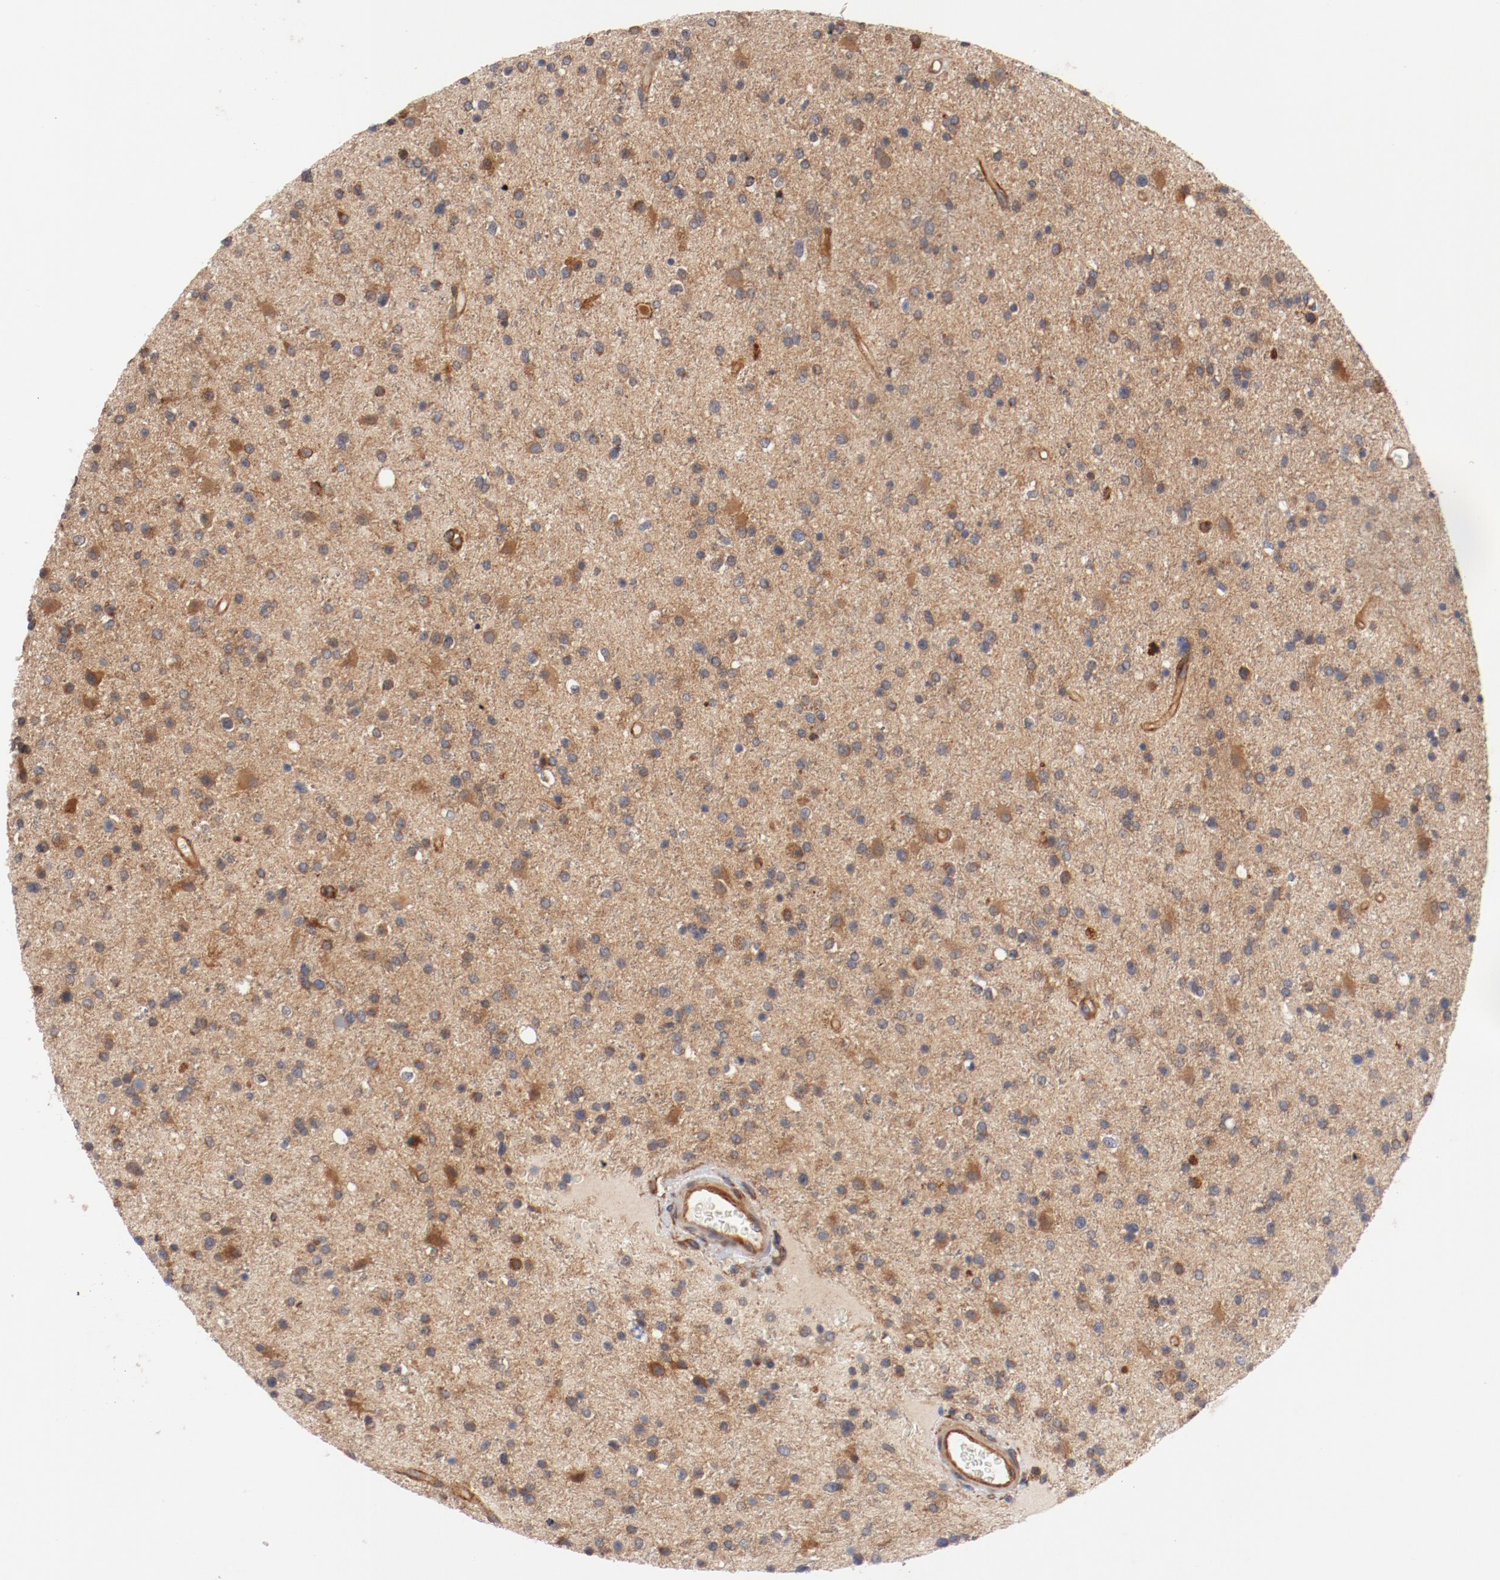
{"staining": {"intensity": "moderate", "quantity": ">75%", "location": "cytoplasmic/membranous"}, "tissue": "glioma", "cell_type": "Tumor cells", "image_type": "cancer", "snomed": [{"axis": "morphology", "description": "Glioma, malignant, High grade"}, {"axis": "topography", "description": "Brain"}], "caption": "Immunohistochemical staining of human malignant high-grade glioma displays medium levels of moderate cytoplasmic/membranous staining in about >75% of tumor cells. The protein is stained brown, and the nuclei are stained in blue (DAB (3,3'-diaminobenzidine) IHC with brightfield microscopy, high magnification).", "gene": "PITPNM2", "patient": {"sex": "male", "age": 33}}